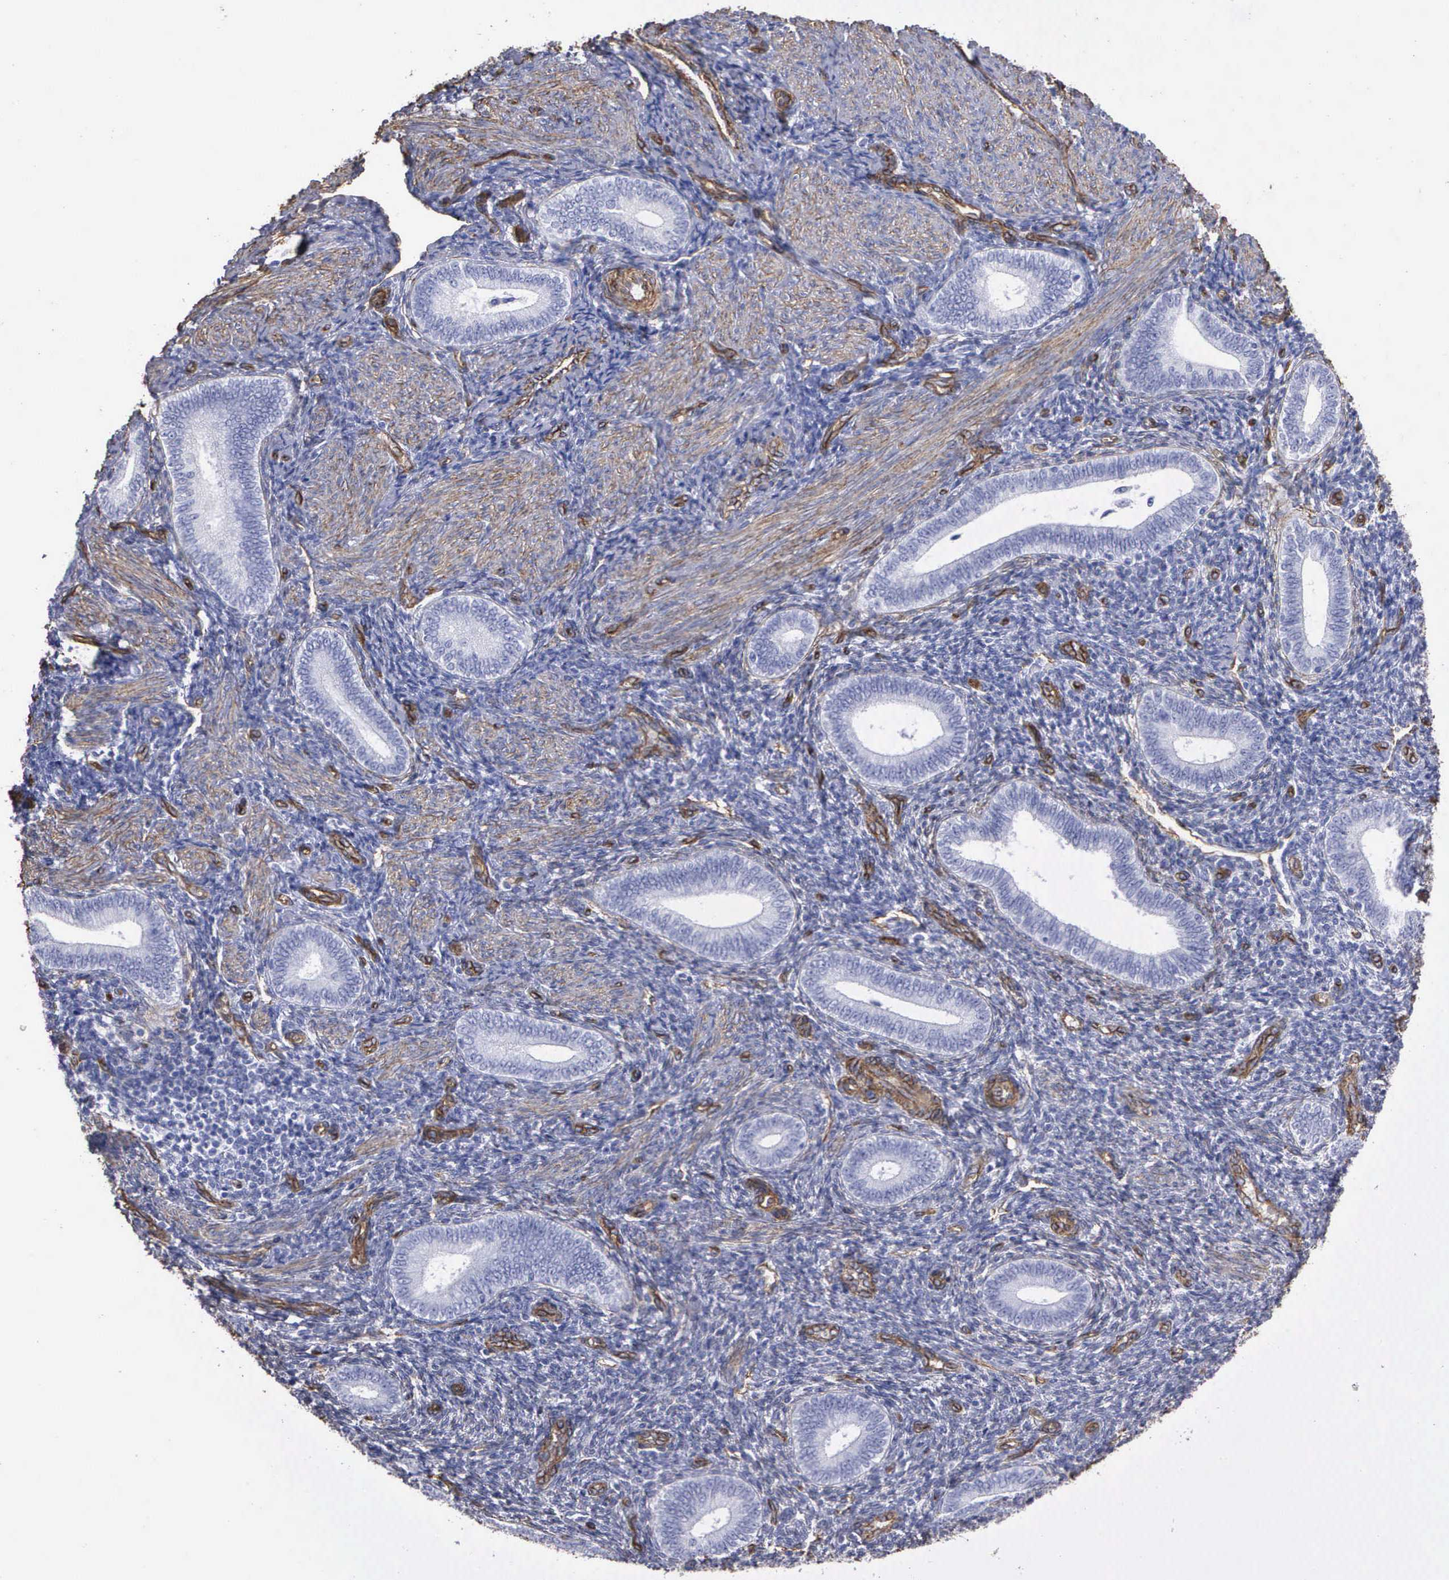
{"staining": {"intensity": "weak", "quantity": "25%-75%", "location": "cytoplasmic/membranous"}, "tissue": "endometrium", "cell_type": "Cells in endometrial stroma", "image_type": "normal", "snomed": [{"axis": "morphology", "description": "Normal tissue, NOS"}, {"axis": "topography", "description": "Endometrium"}], "caption": "This histopathology image exhibits immunohistochemistry (IHC) staining of benign endometrium, with low weak cytoplasmic/membranous positivity in about 25%-75% of cells in endometrial stroma.", "gene": "MAGEB10", "patient": {"sex": "female", "age": 35}}